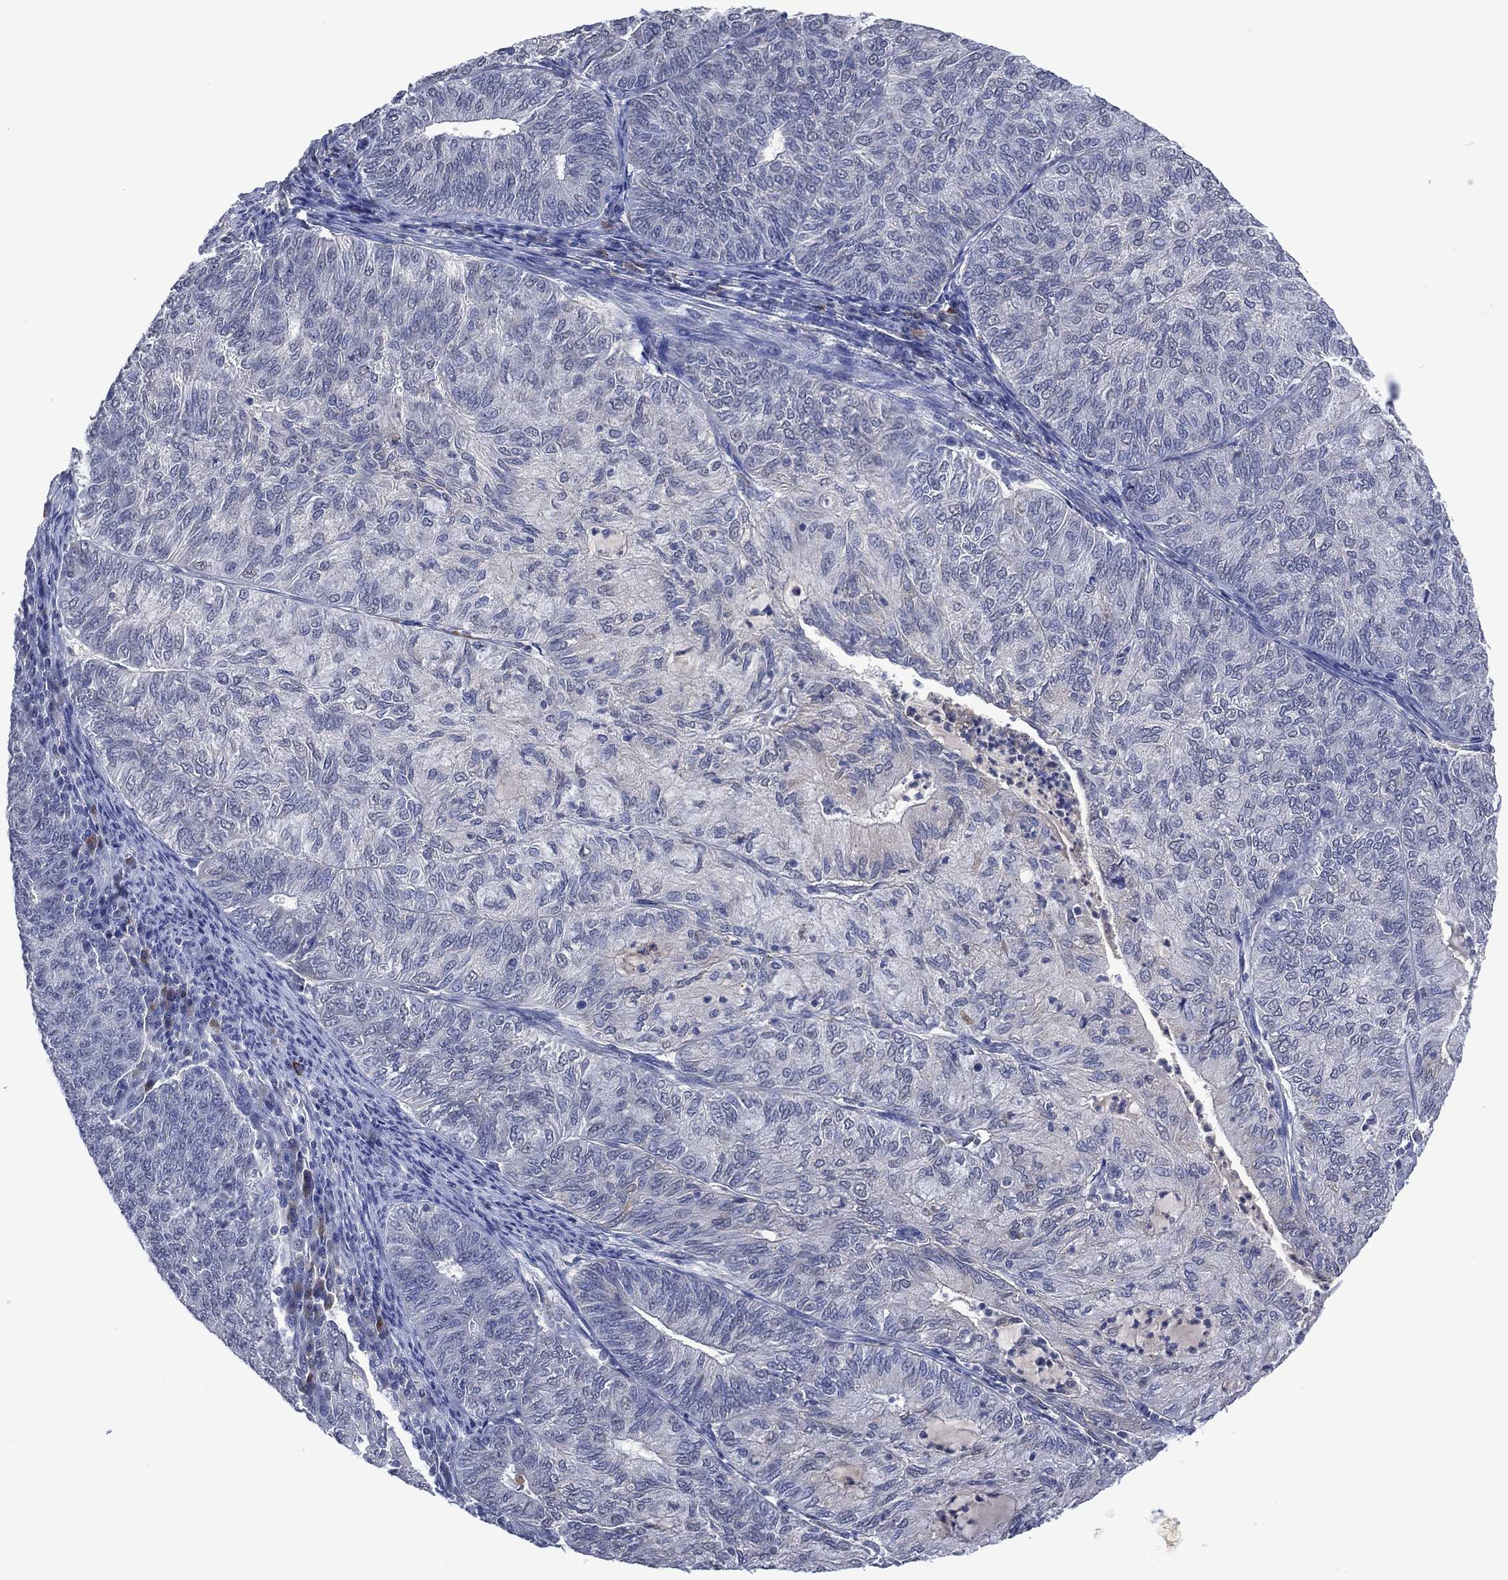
{"staining": {"intensity": "negative", "quantity": "none", "location": "none"}, "tissue": "endometrial cancer", "cell_type": "Tumor cells", "image_type": "cancer", "snomed": [{"axis": "morphology", "description": "Adenocarcinoma, NOS"}, {"axis": "topography", "description": "Endometrium"}], "caption": "An image of human adenocarcinoma (endometrial) is negative for staining in tumor cells.", "gene": "ASB10", "patient": {"sex": "female", "age": 82}}